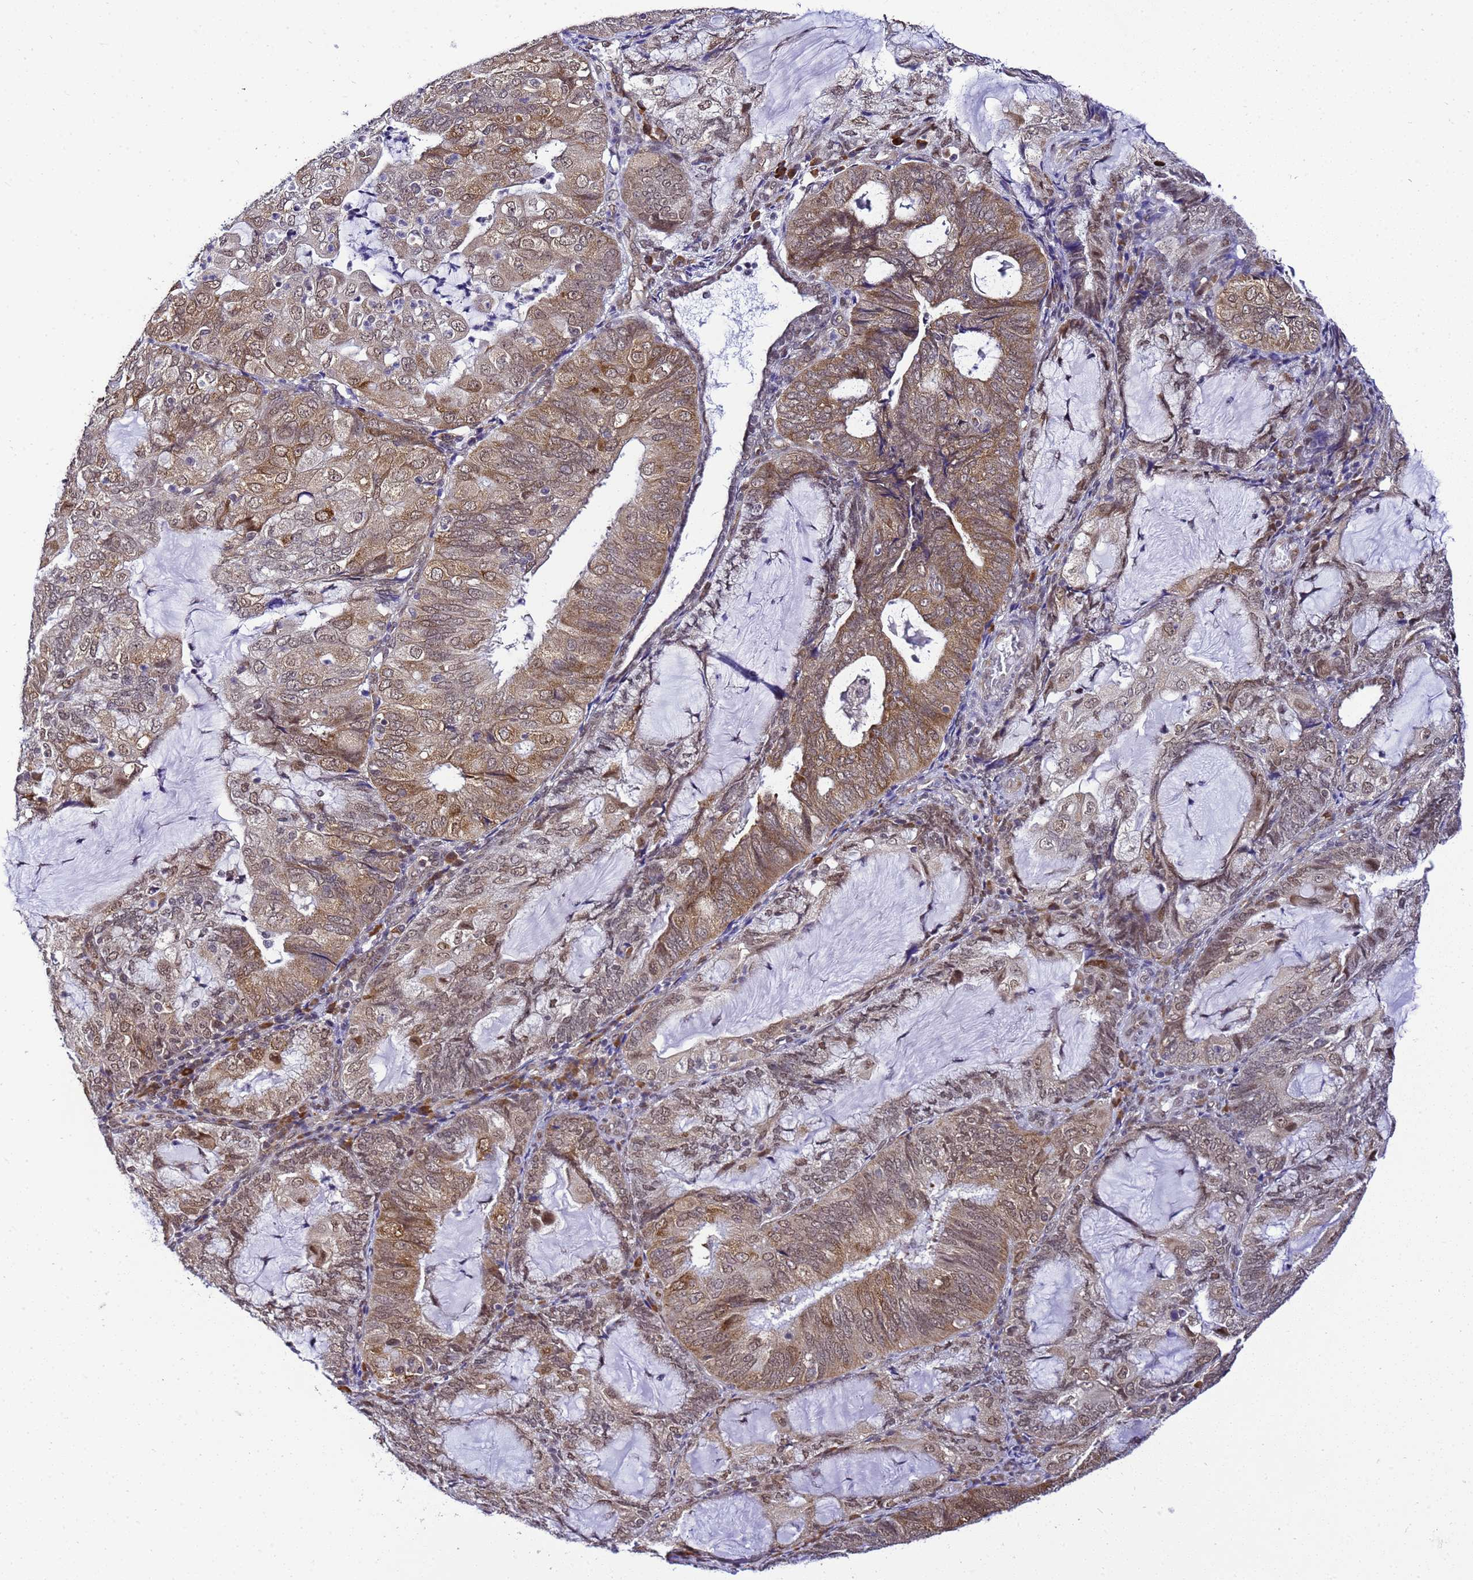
{"staining": {"intensity": "moderate", "quantity": "25%-75%", "location": "cytoplasmic/membranous,nuclear"}, "tissue": "endometrial cancer", "cell_type": "Tumor cells", "image_type": "cancer", "snomed": [{"axis": "morphology", "description": "Adenocarcinoma, NOS"}, {"axis": "topography", "description": "Endometrium"}], "caption": "Immunohistochemistry of human endometrial cancer (adenocarcinoma) shows medium levels of moderate cytoplasmic/membranous and nuclear staining in about 25%-75% of tumor cells. (DAB (3,3'-diaminobenzidine) IHC with brightfield microscopy, high magnification).", "gene": "SMN1", "patient": {"sex": "female", "age": 81}}